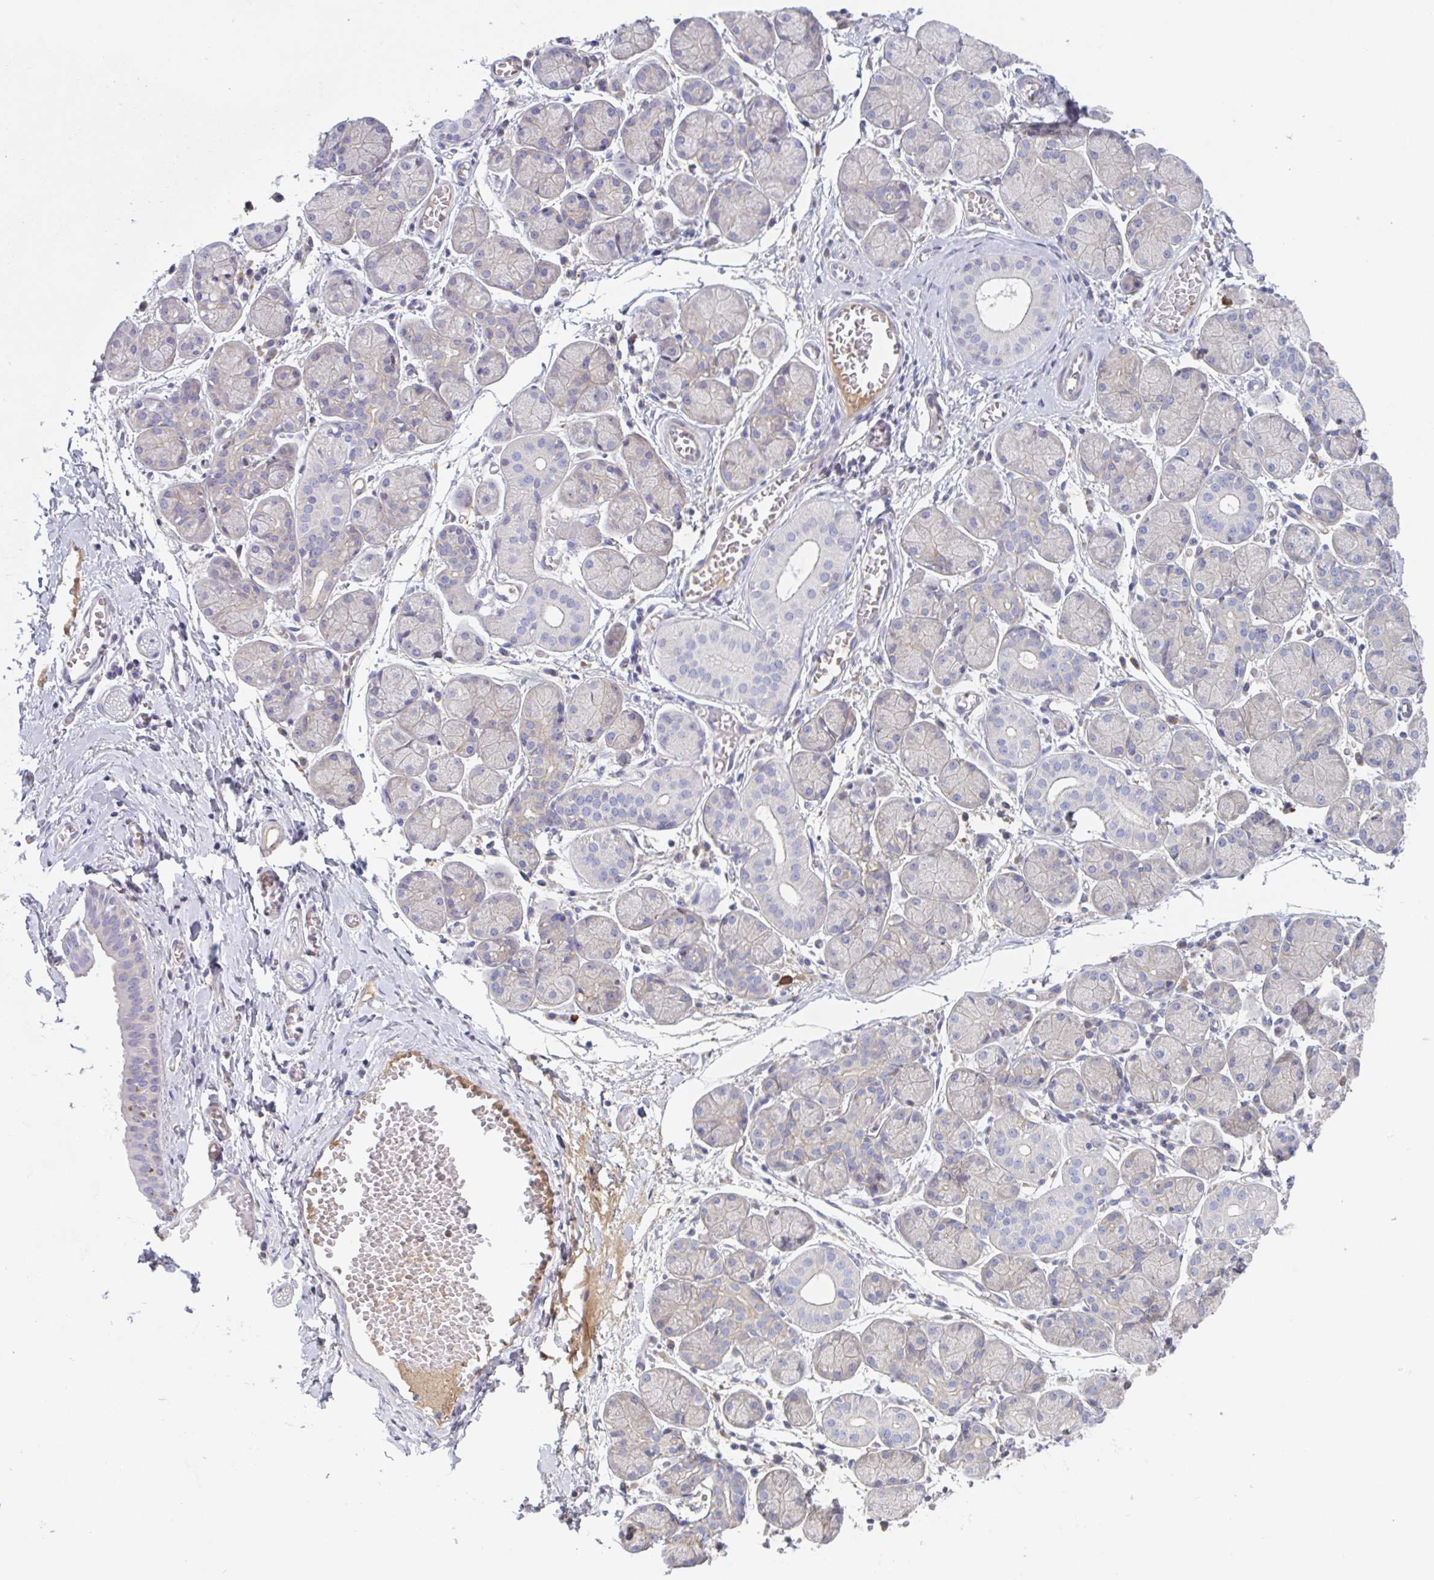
{"staining": {"intensity": "negative", "quantity": "none", "location": "none"}, "tissue": "salivary gland", "cell_type": "Glandular cells", "image_type": "normal", "snomed": [{"axis": "morphology", "description": "Normal tissue, NOS"}, {"axis": "topography", "description": "Salivary gland"}], "caption": "Human salivary gland stained for a protein using immunohistochemistry reveals no expression in glandular cells.", "gene": "AMPD2", "patient": {"sex": "female", "age": 24}}